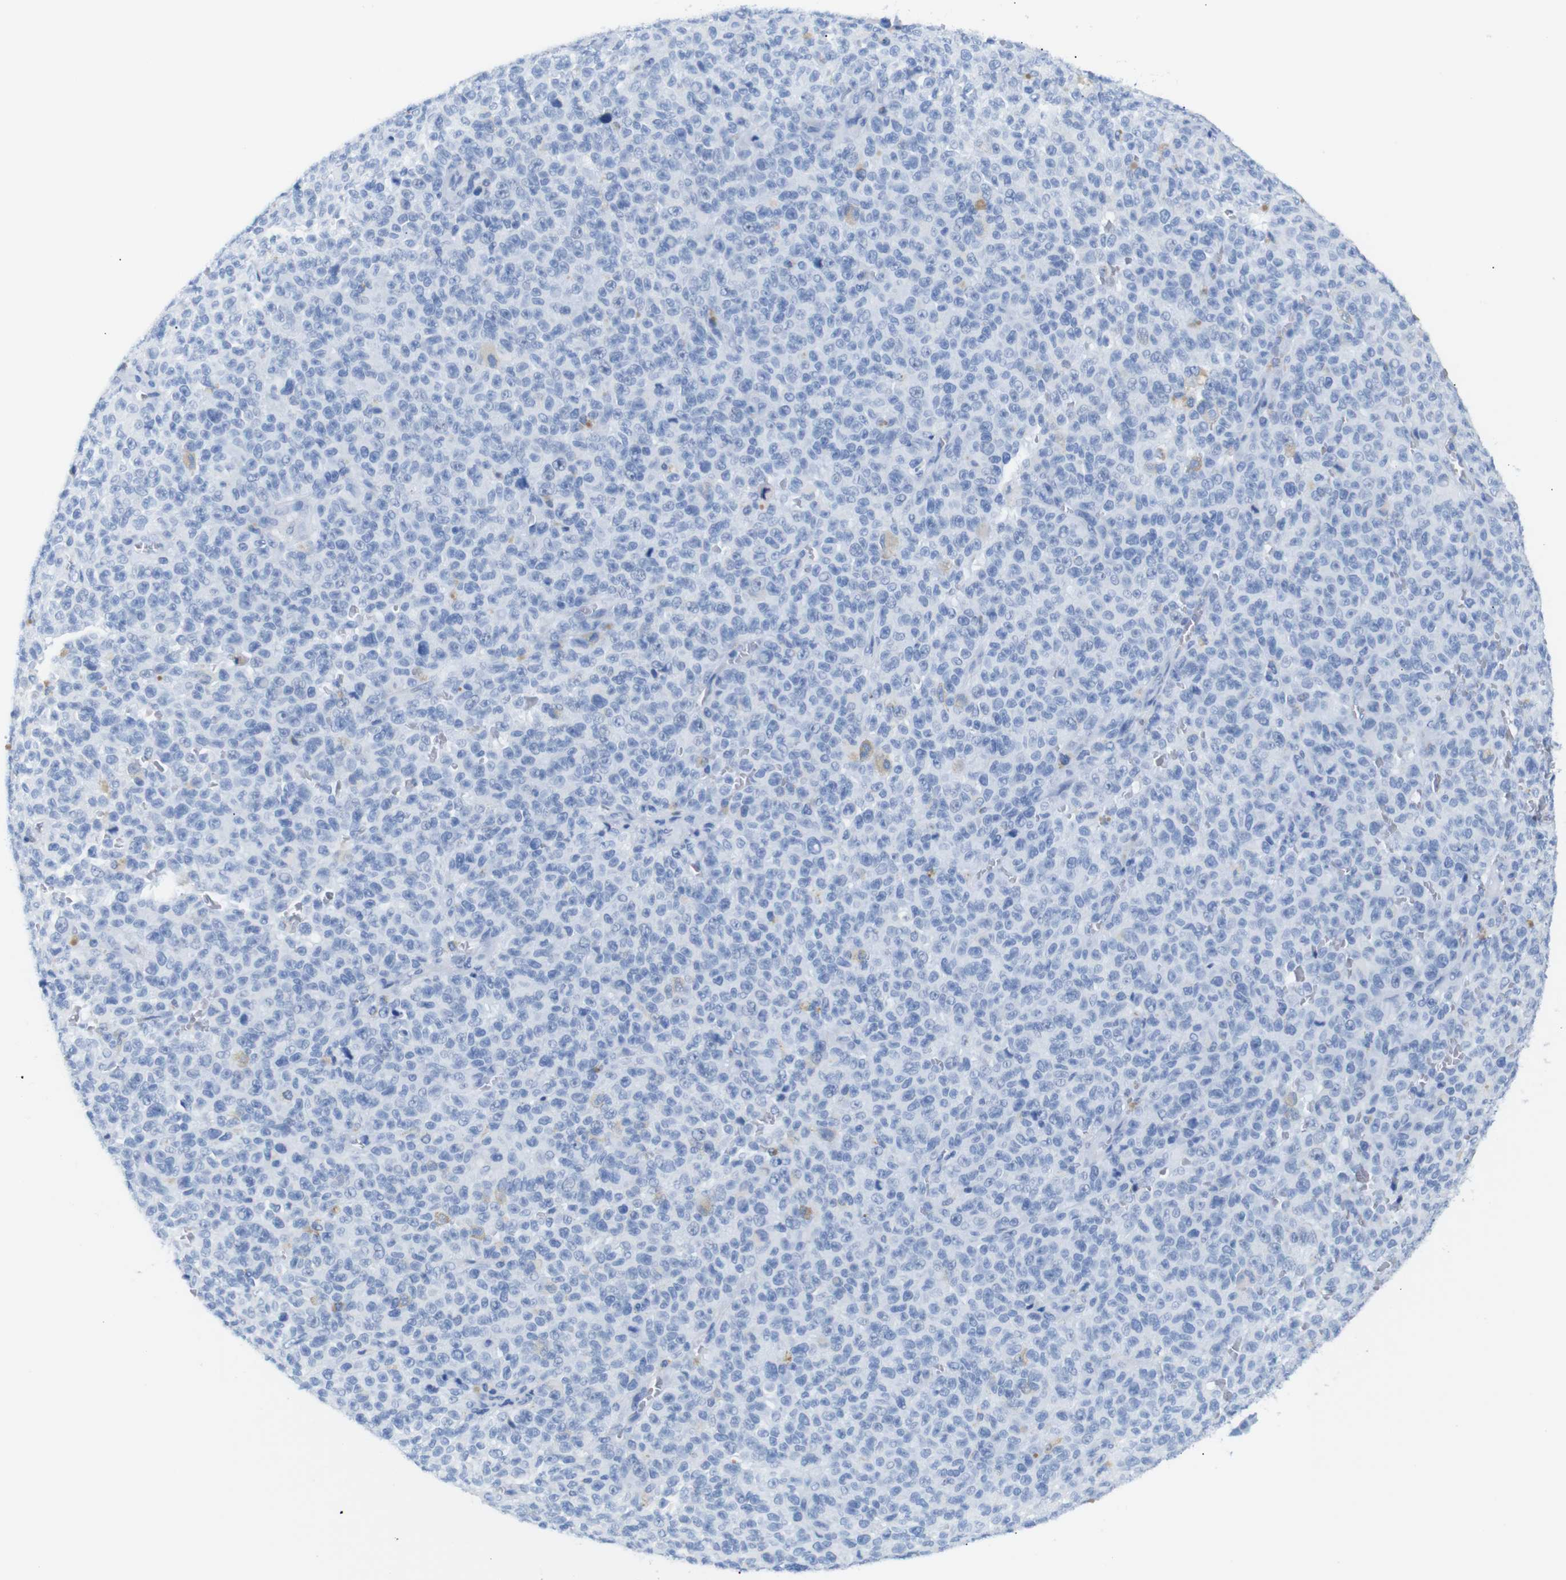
{"staining": {"intensity": "negative", "quantity": "none", "location": "none"}, "tissue": "melanoma", "cell_type": "Tumor cells", "image_type": "cancer", "snomed": [{"axis": "morphology", "description": "Malignant melanoma, NOS"}, {"axis": "topography", "description": "Skin"}], "caption": "This image is of malignant melanoma stained with IHC to label a protein in brown with the nuclei are counter-stained blue. There is no positivity in tumor cells.", "gene": "ERVMER34-1", "patient": {"sex": "female", "age": 82}}